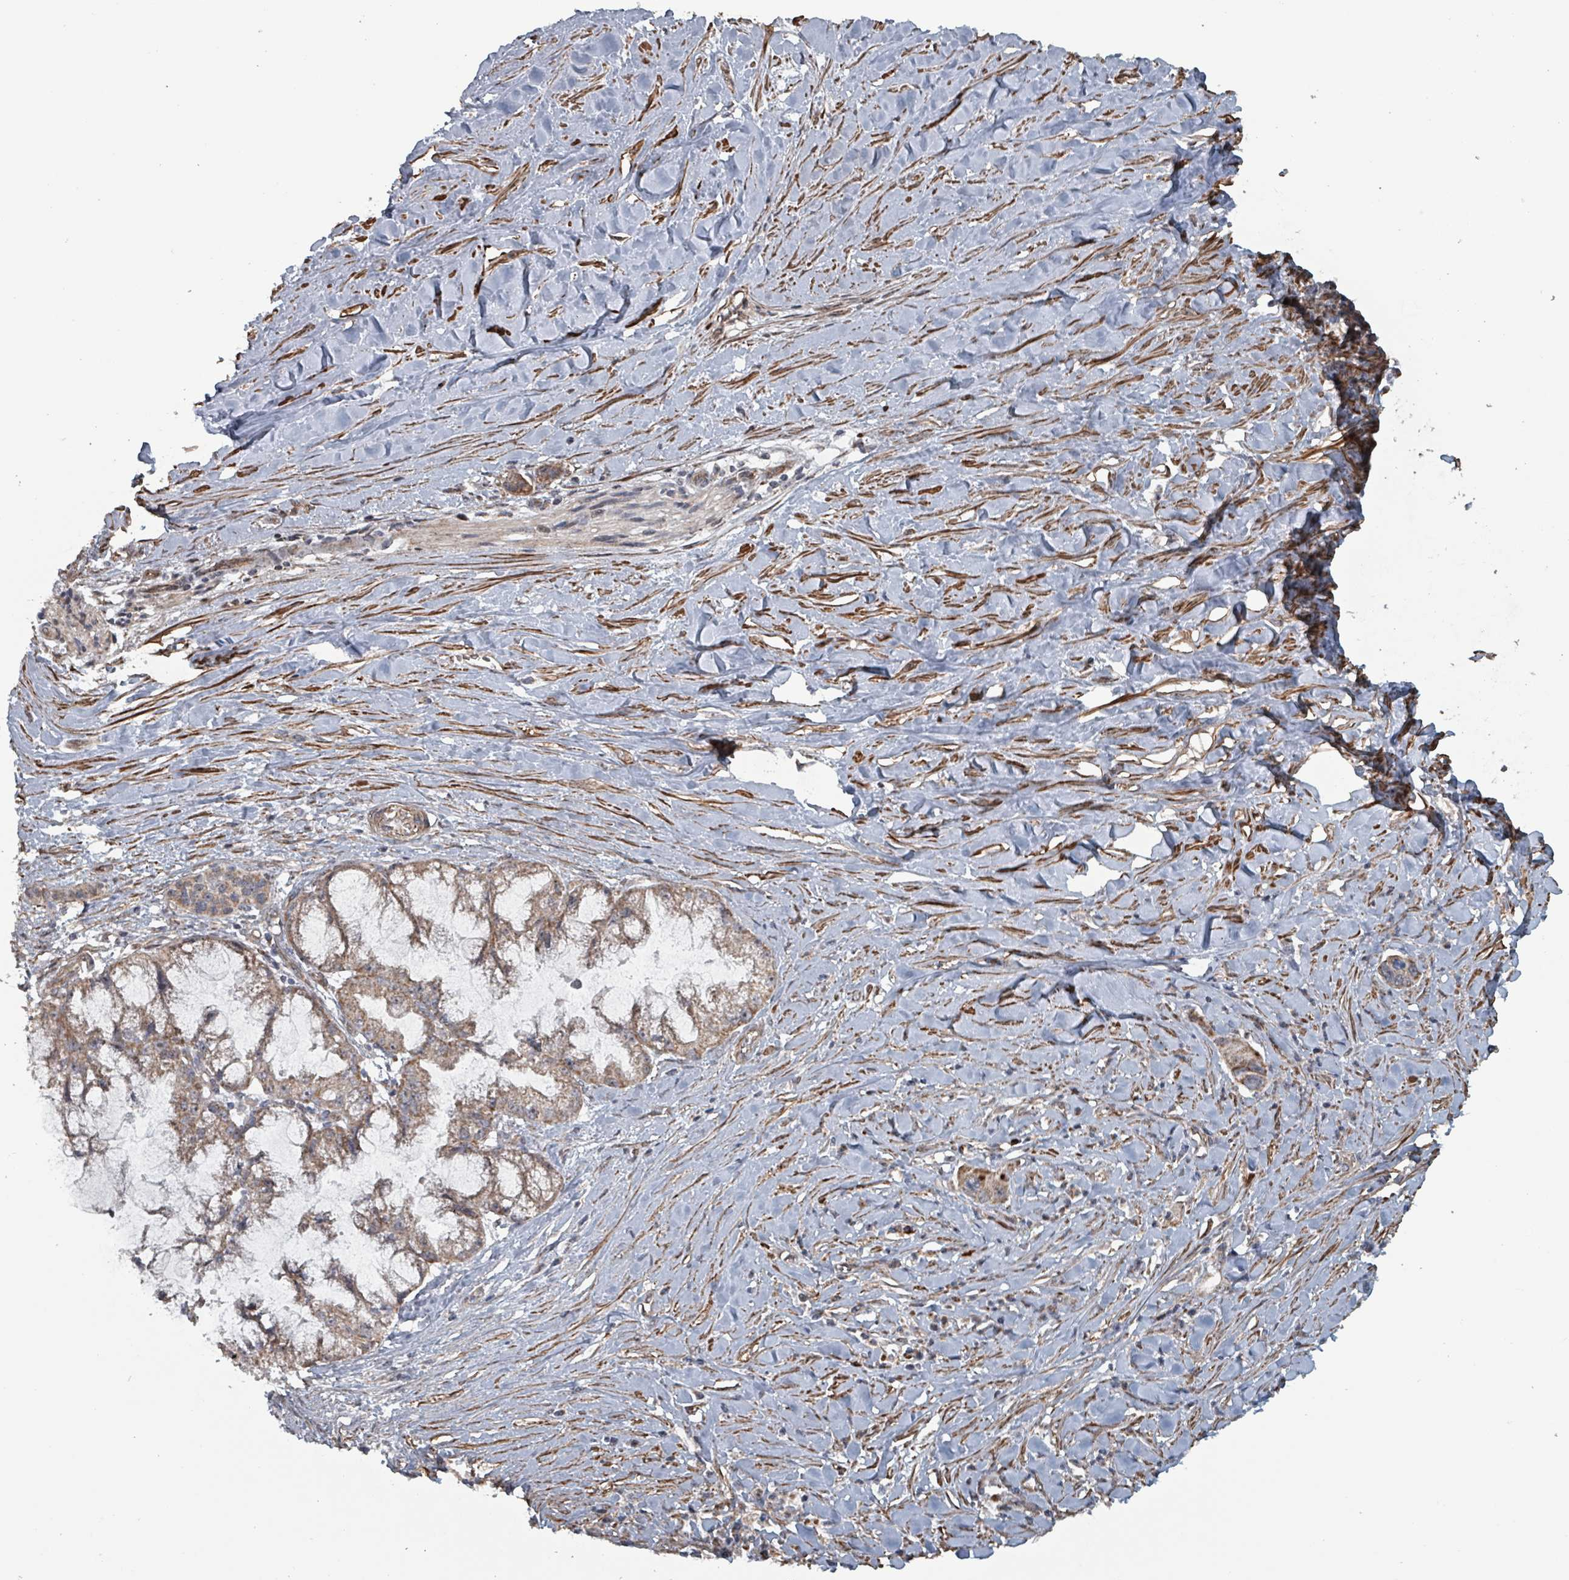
{"staining": {"intensity": "weak", "quantity": "25%-75%", "location": "cytoplasmic/membranous"}, "tissue": "pancreatic cancer", "cell_type": "Tumor cells", "image_type": "cancer", "snomed": [{"axis": "morphology", "description": "Adenocarcinoma, NOS"}, {"axis": "topography", "description": "Pancreas"}], "caption": "This is a histology image of immunohistochemistry staining of pancreatic cancer, which shows weak staining in the cytoplasmic/membranous of tumor cells.", "gene": "MRPL4", "patient": {"sex": "male", "age": 73}}